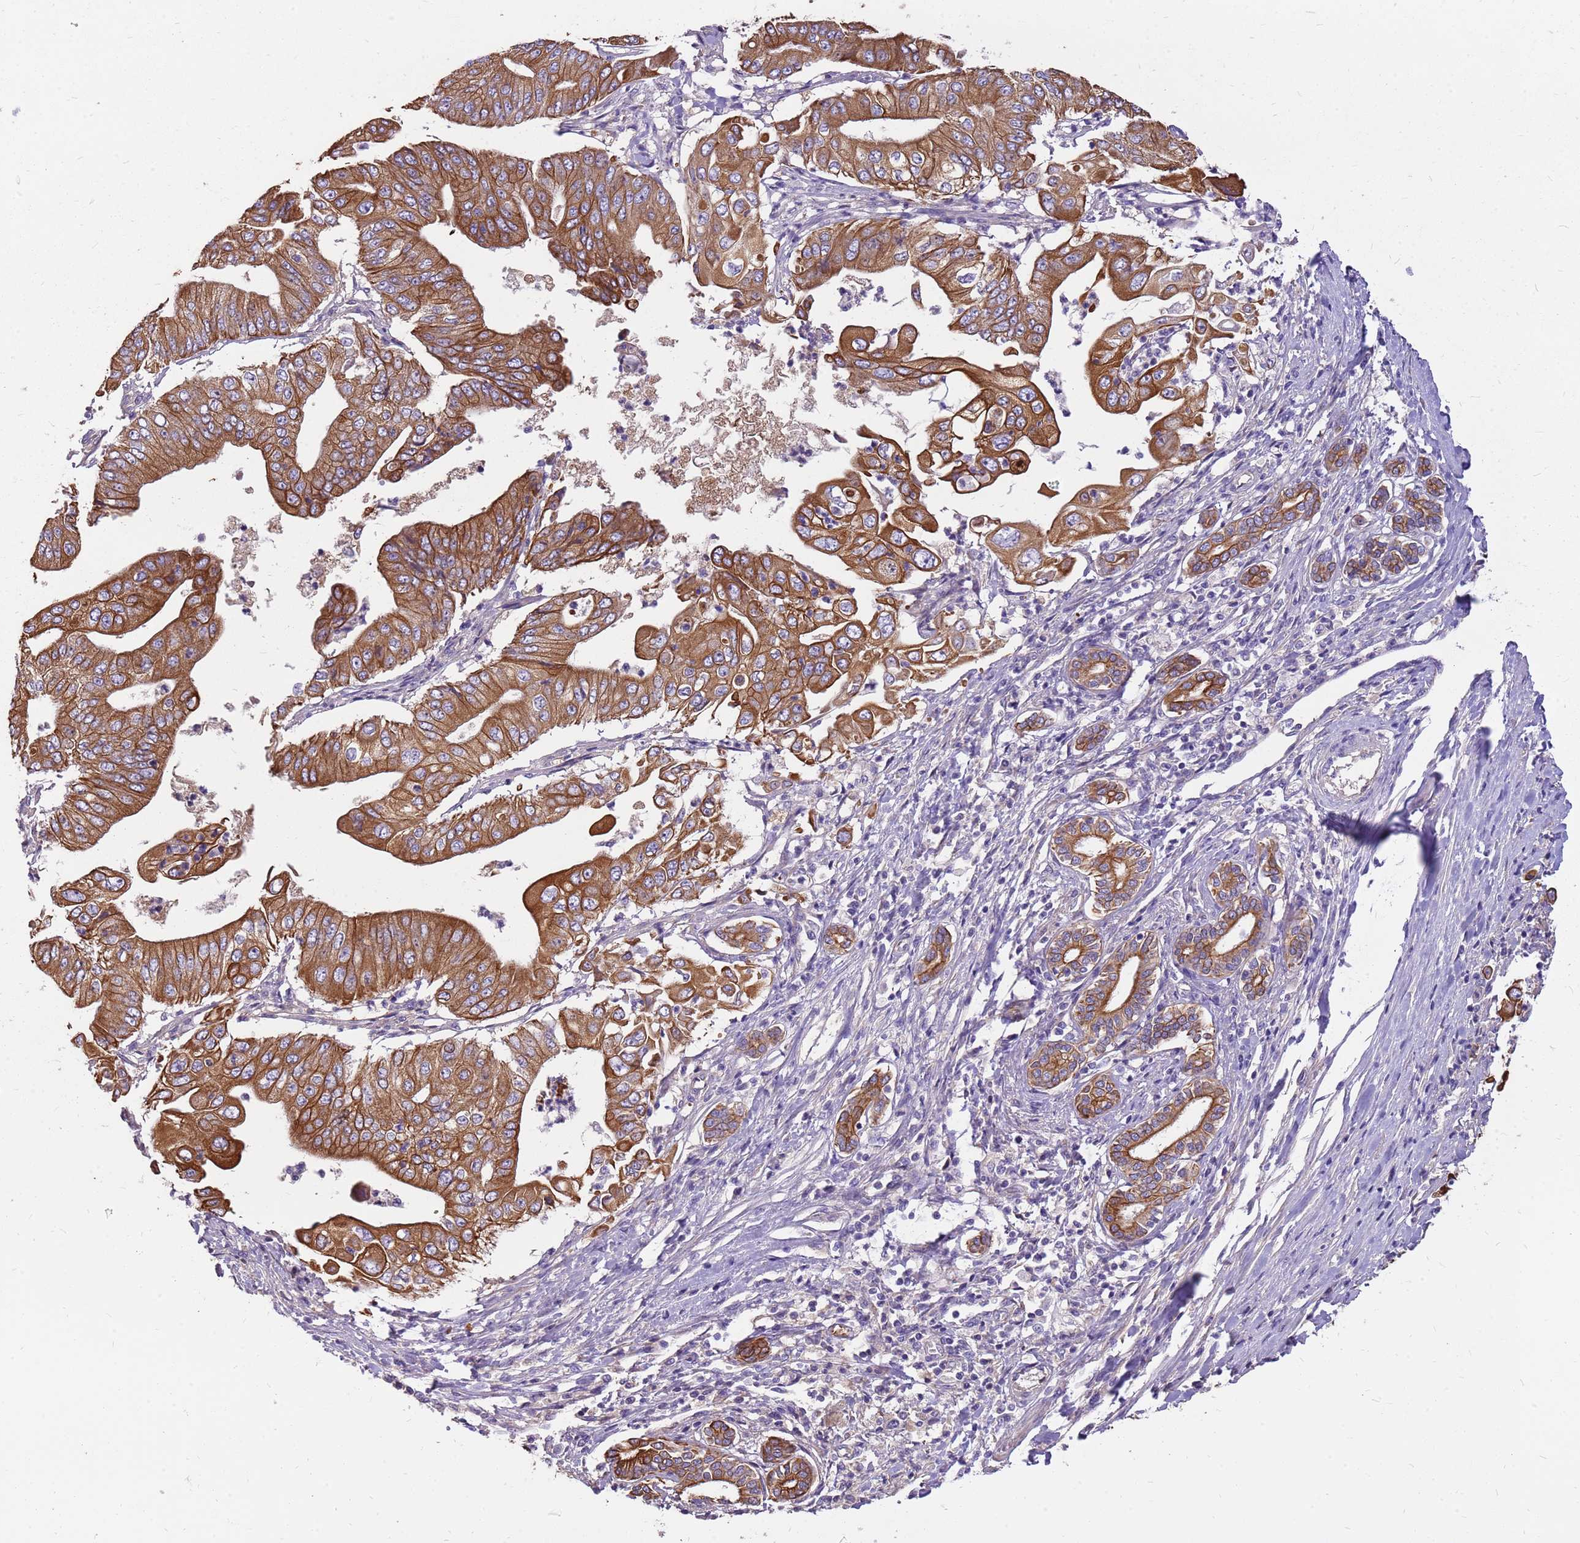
{"staining": {"intensity": "strong", "quantity": ">75%", "location": "cytoplasmic/membranous"}, "tissue": "pancreatic cancer", "cell_type": "Tumor cells", "image_type": "cancer", "snomed": [{"axis": "morphology", "description": "Adenocarcinoma, NOS"}, {"axis": "topography", "description": "Pancreas"}], "caption": "High-power microscopy captured an immunohistochemistry (IHC) micrograph of adenocarcinoma (pancreatic), revealing strong cytoplasmic/membranous positivity in about >75% of tumor cells. The staining was performed using DAB (3,3'-diaminobenzidine) to visualize the protein expression in brown, while the nuclei were stained in blue with hematoxylin (Magnification: 20x).", "gene": "WASHC4", "patient": {"sex": "female", "age": 77}}